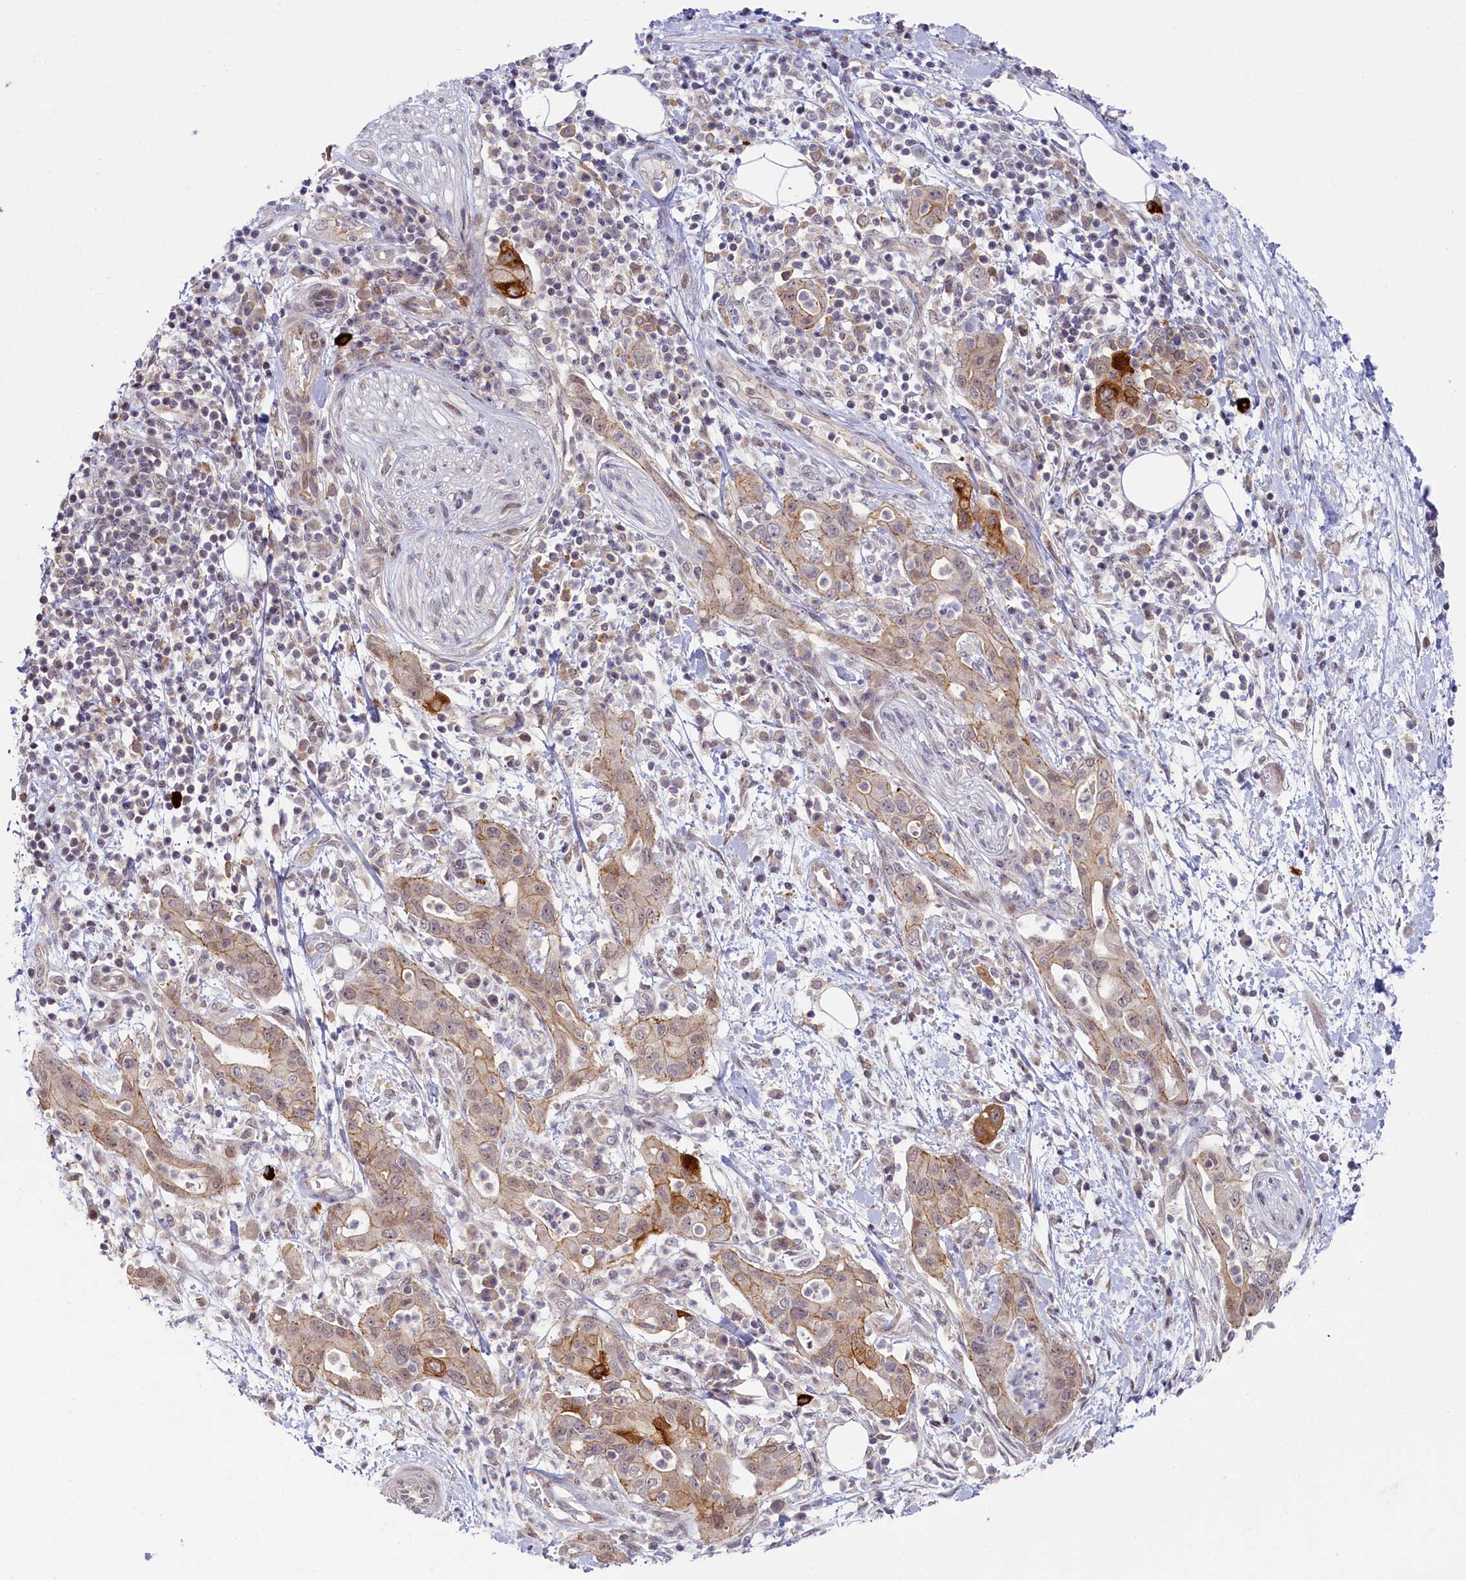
{"staining": {"intensity": "weak", "quantity": ">75%", "location": "cytoplasmic/membranous"}, "tissue": "pancreatic cancer", "cell_type": "Tumor cells", "image_type": "cancer", "snomed": [{"axis": "morphology", "description": "Adenocarcinoma, NOS"}, {"axis": "topography", "description": "Pancreas"}], "caption": "Tumor cells show low levels of weak cytoplasmic/membranous expression in about >75% of cells in pancreatic cancer.", "gene": "CCL23", "patient": {"sex": "female", "age": 73}}